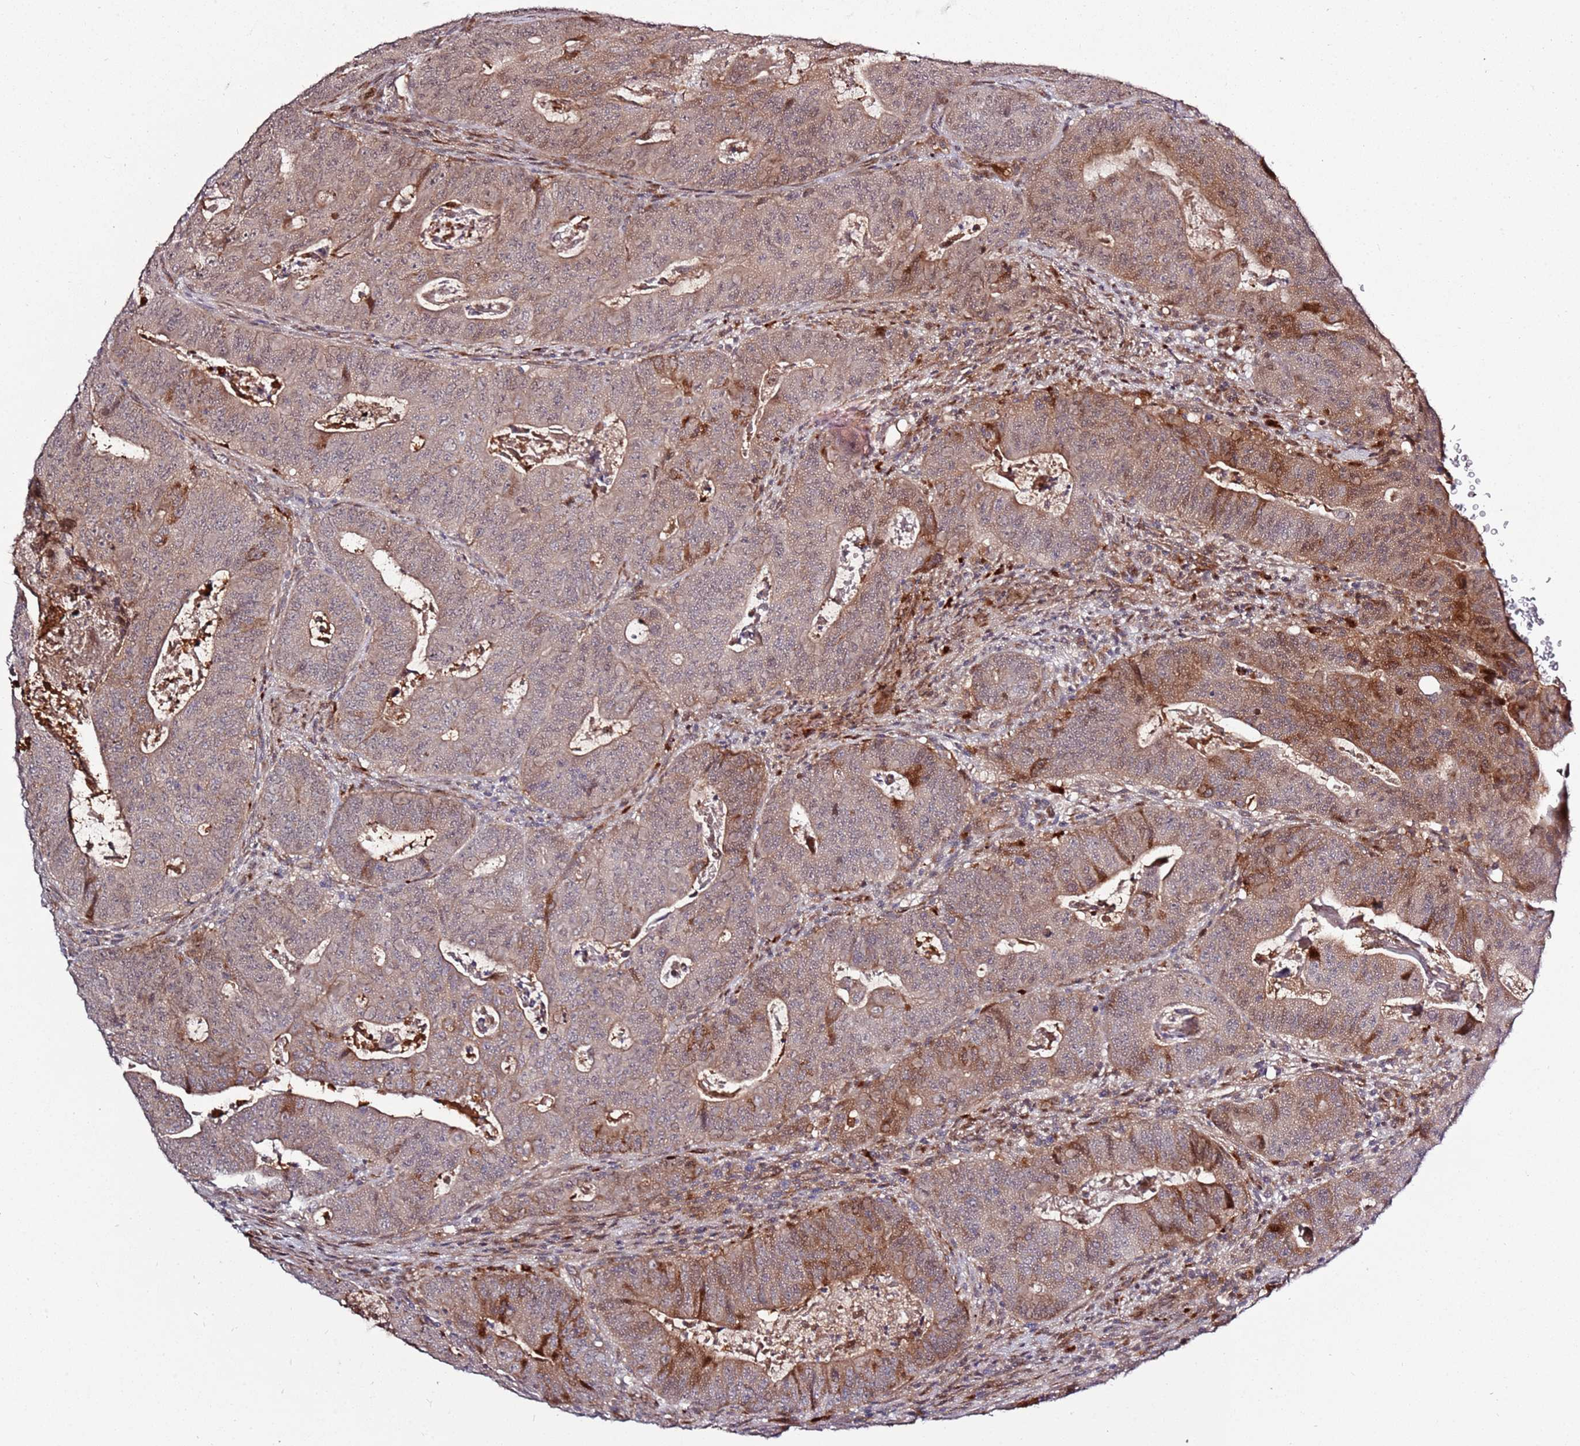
{"staining": {"intensity": "strong", "quantity": "25%-75%", "location": "cytoplasmic/membranous"}, "tissue": "colorectal cancer", "cell_type": "Tumor cells", "image_type": "cancer", "snomed": [{"axis": "morphology", "description": "Adenocarcinoma, NOS"}, {"axis": "topography", "description": "Rectum"}], "caption": "This is an image of immunohistochemistry staining of colorectal cancer, which shows strong expression in the cytoplasmic/membranous of tumor cells.", "gene": "RHBDL1", "patient": {"sex": "female", "age": 75}}